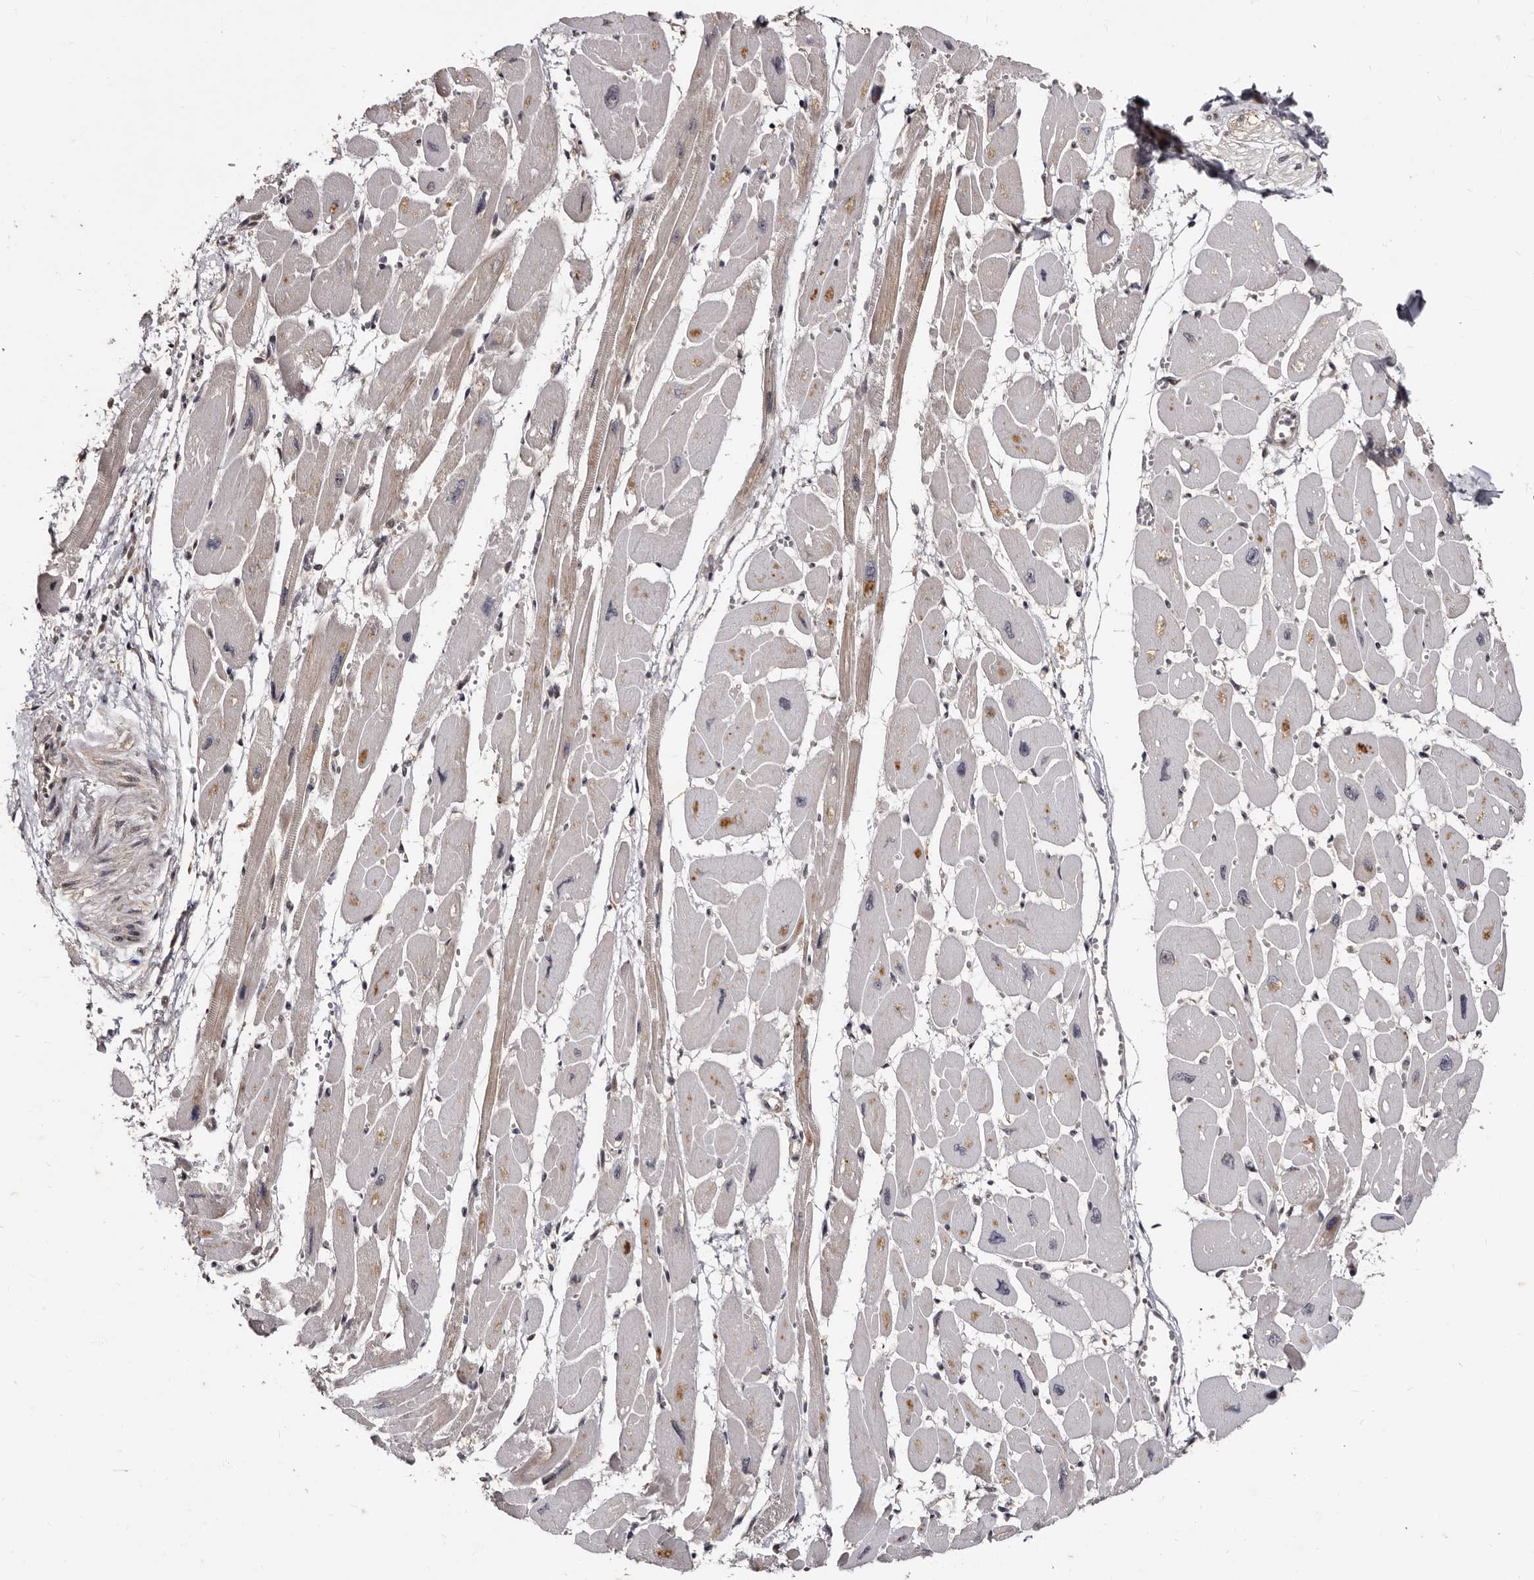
{"staining": {"intensity": "weak", "quantity": "25%-75%", "location": "cytoplasmic/membranous"}, "tissue": "heart muscle", "cell_type": "Cardiomyocytes", "image_type": "normal", "snomed": [{"axis": "morphology", "description": "Normal tissue, NOS"}, {"axis": "topography", "description": "Heart"}], "caption": "Protein analysis of unremarkable heart muscle exhibits weak cytoplasmic/membranous positivity in approximately 25%-75% of cardiomyocytes.", "gene": "TBC1D22B", "patient": {"sex": "female", "age": 54}}